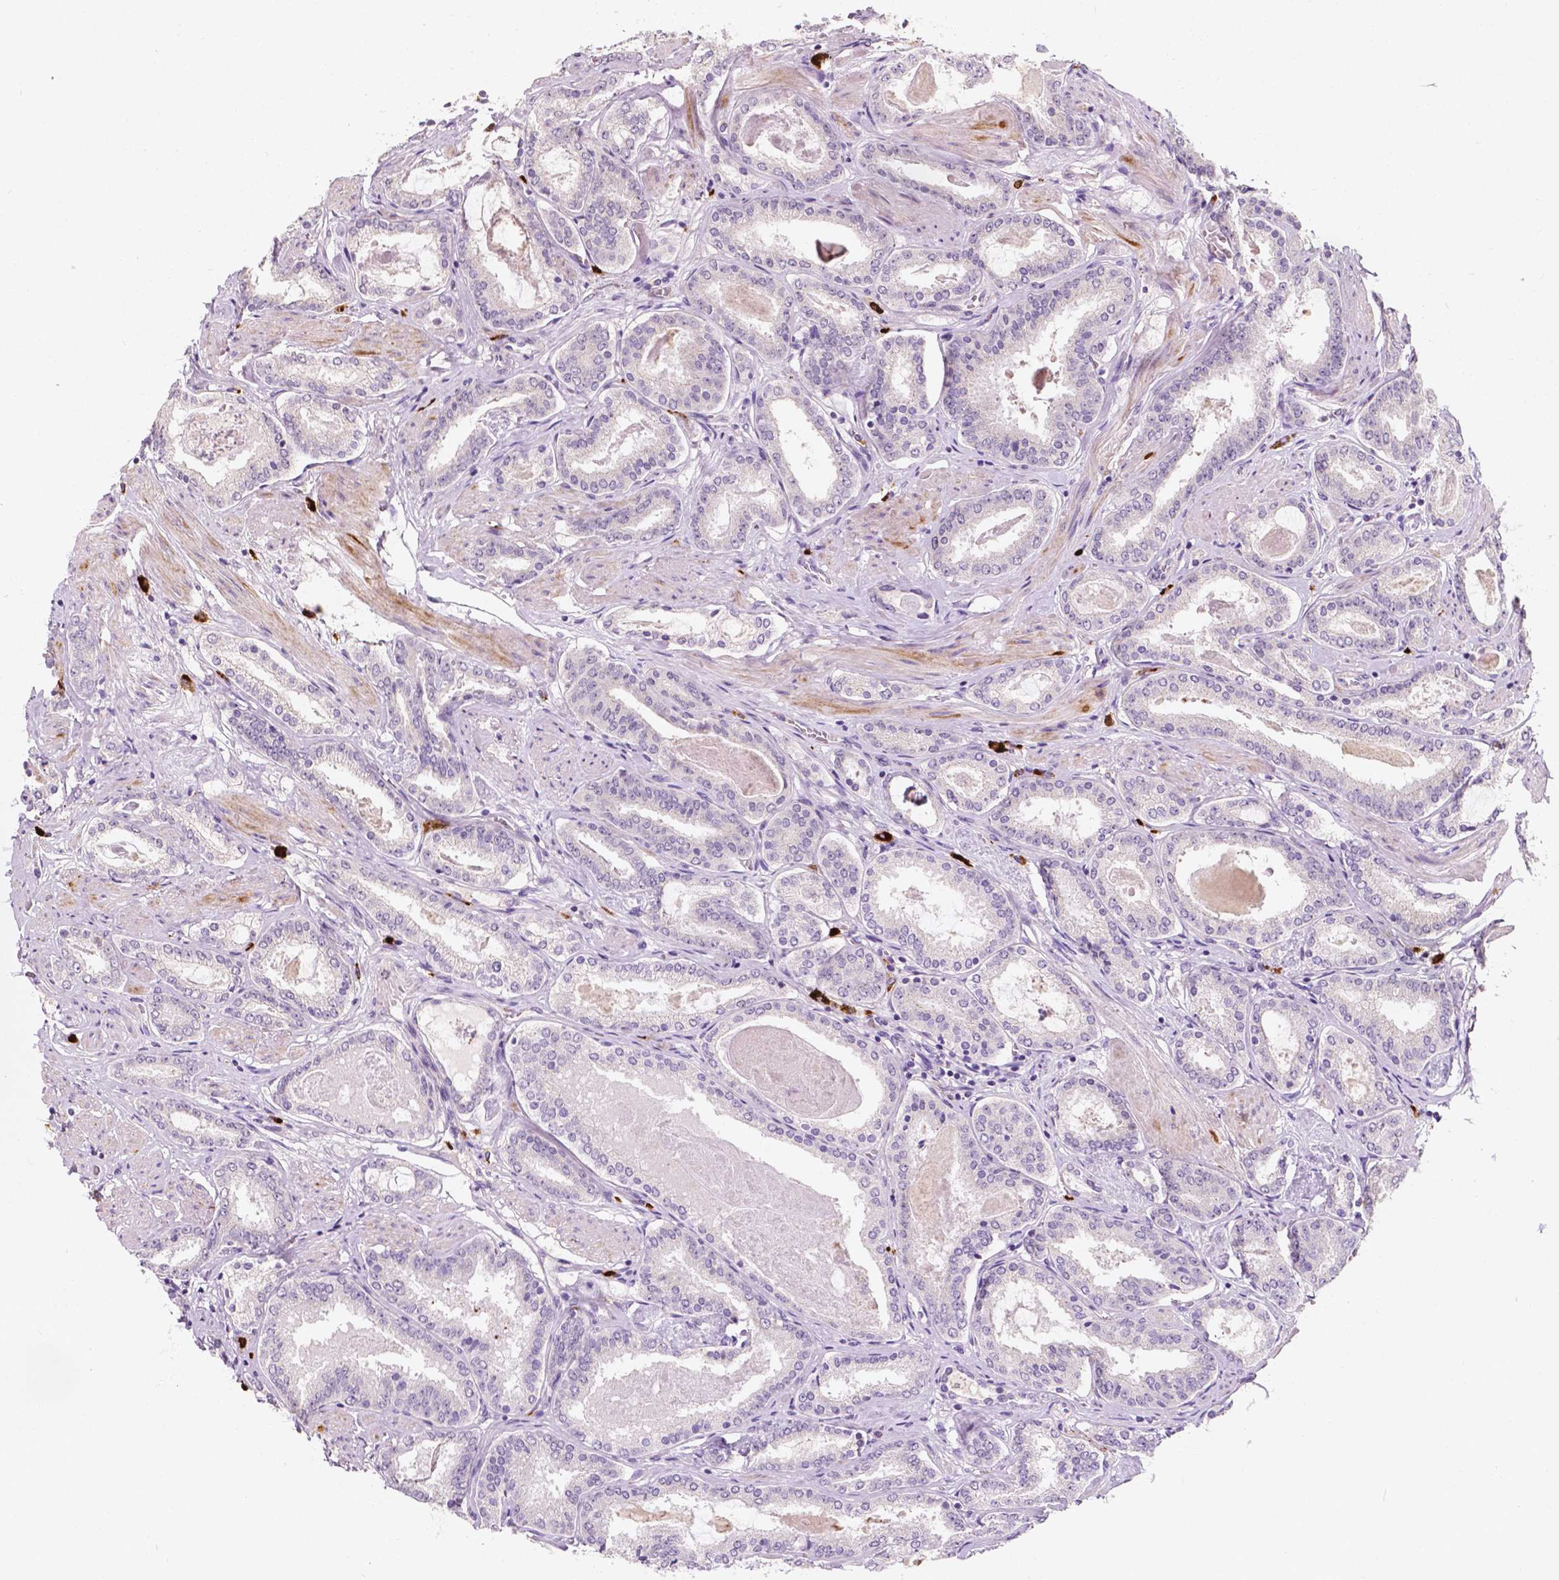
{"staining": {"intensity": "negative", "quantity": "none", "location": "none"}, "tissue": "prostate cancer", "cell_type": "Tumor cells", "image_type": "cancer", "snomed": [{"axis": "morphology", "description": "Adenocarcinoma, High grade"}, {"axis": "topography", "description": "Prostate"}], "caption": "Tumor cells are negative for protein expression in human high-grade adenocarcinoma (prostate). (Brightfield microscopy of DAB immunohistochemistry at high magnification).", "gene": "SIRT2", "patient": {"sex": "male", "age": 63}}